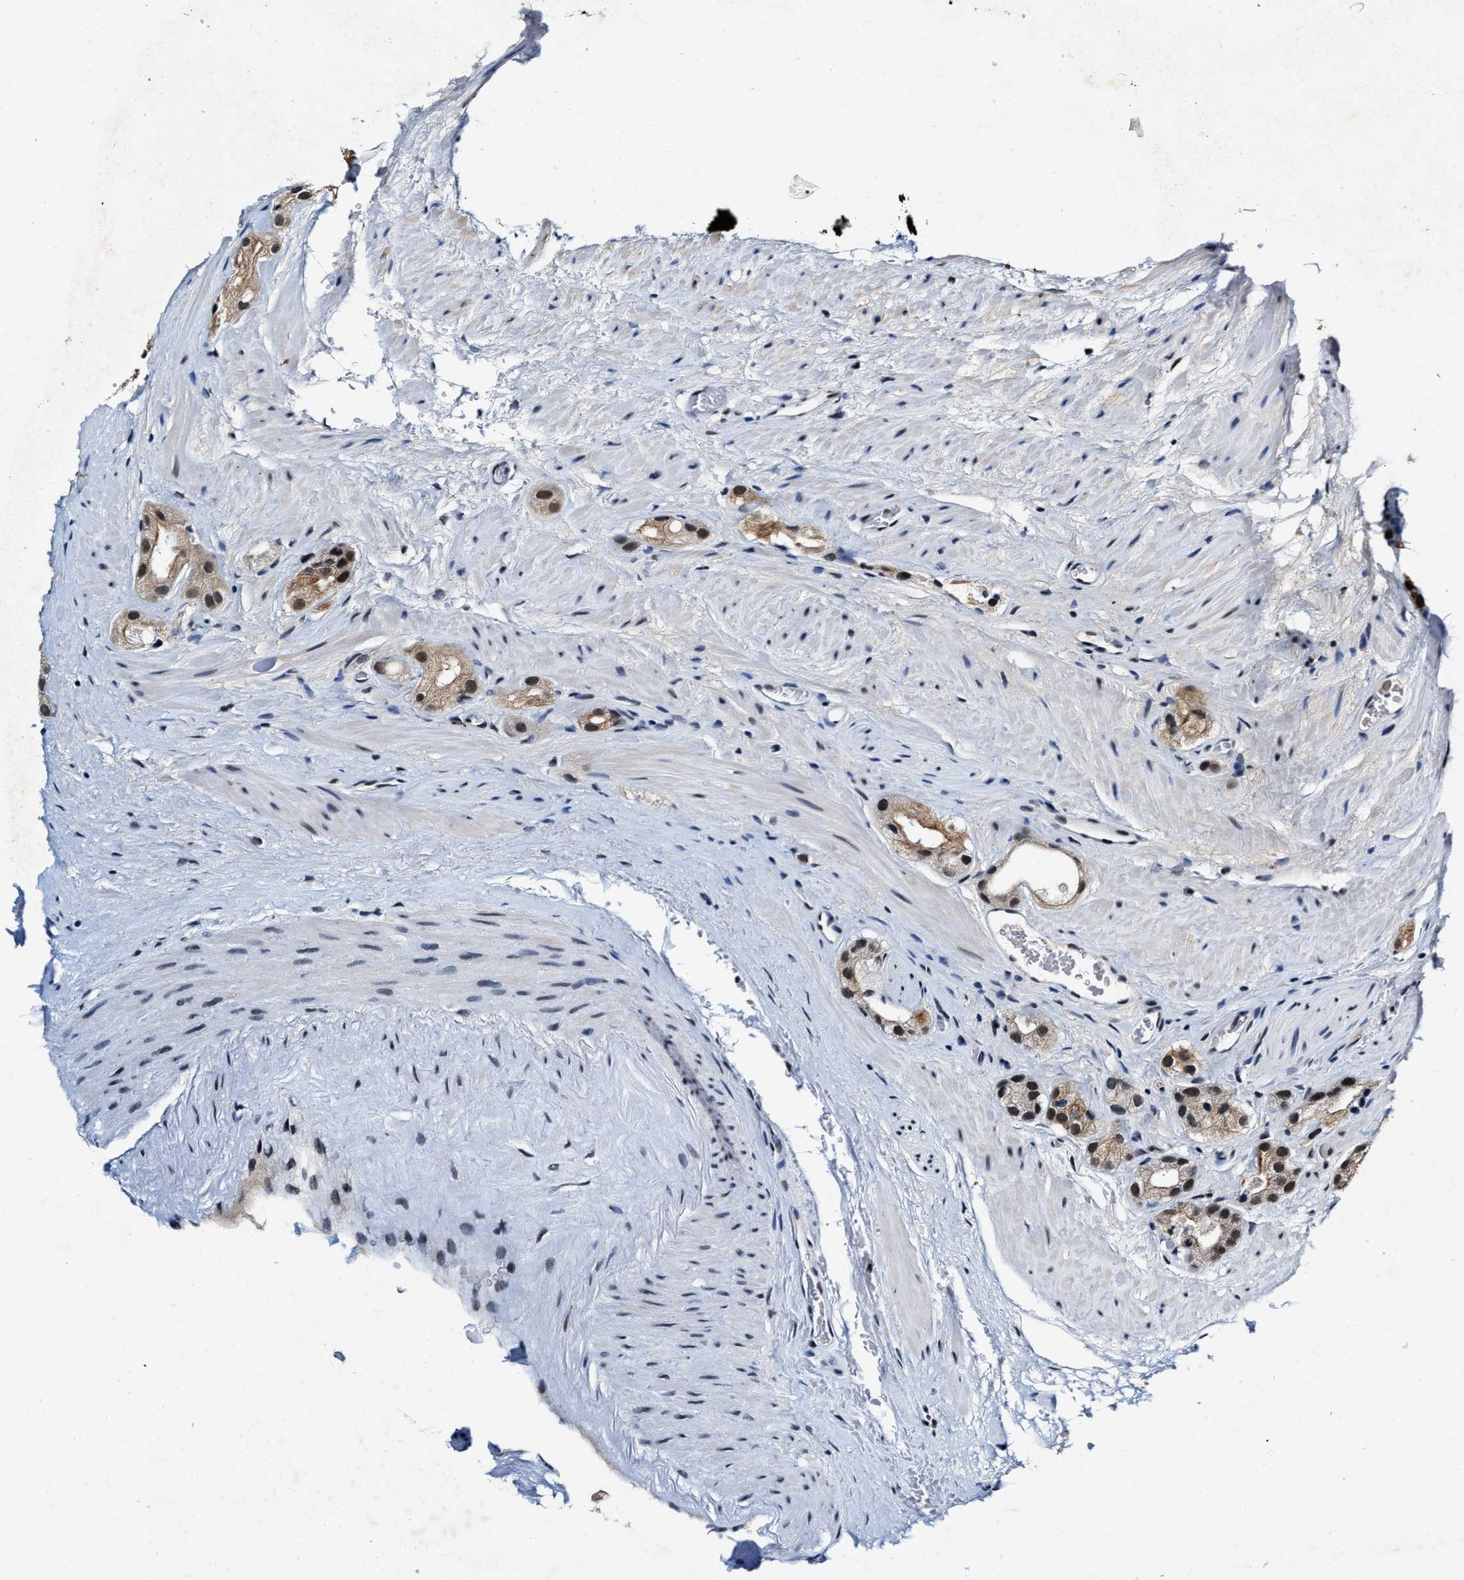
{"staining": {"intensity": "strong", "quantity": ">75%", "location": "nuclear"}, "tissue": "prostate cancer", "cell_type": "Tumor cells", "image_type": "cancer", "snomed": [{"axis": "morphology", "description": "Adenocarcinoma, High grade"}, {"axis": "topography", "description": "Prostate"}], "caption": "This histopathology image displays immunohistochemistry staining of high-grade adenocarcinoma (prostate), with high strong nuclear positivity in approximately >75% of tumor cells.", "gene": "INIP", "patient": {"sex": "male", "age": 63}}